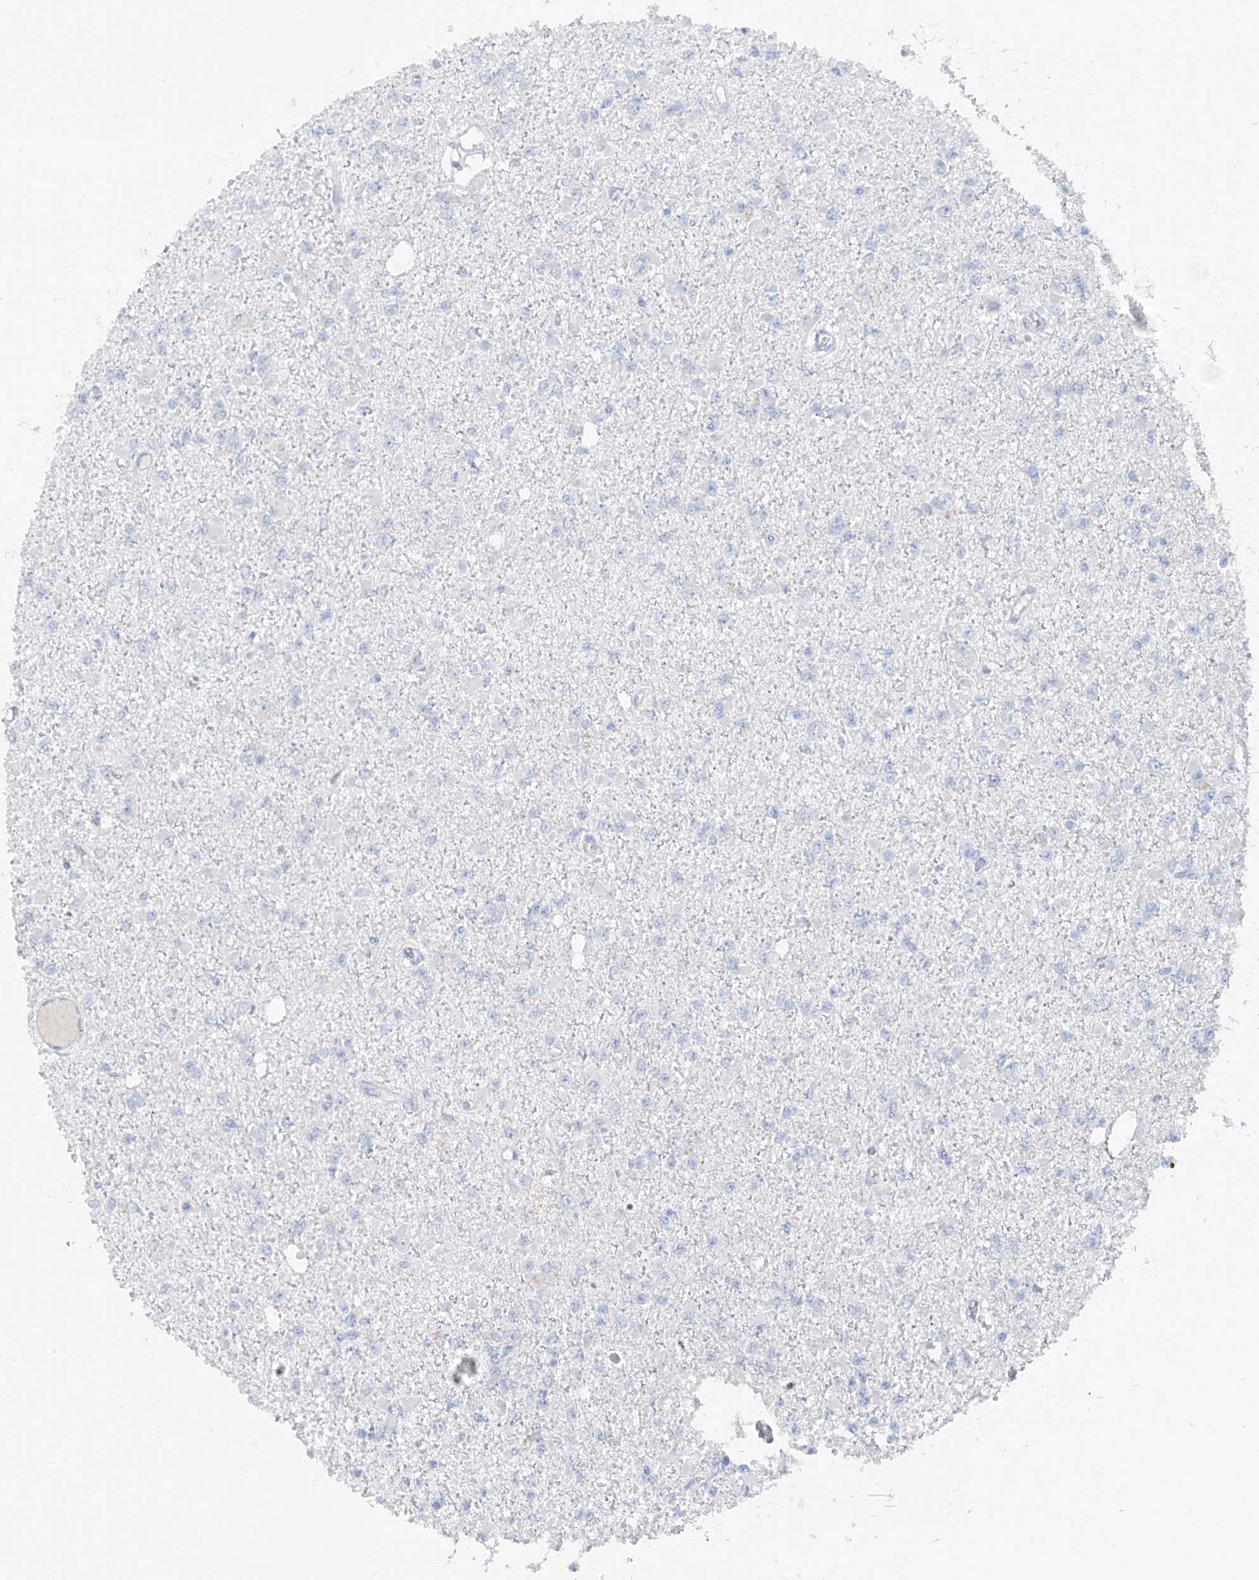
{"staining": {"intensity": "negative", "quantity": "none", "location": "none"}, "tissue": "glioma", "cell_type": "Tumor cells", "image_type": "cancer", "snomed": [{"axis": "morphology", "description": "Glioma, malignant, Low grade"}, {"axis": "topography", "description": "Brain"}], "caption": "IHC photomicrograph of neoplastic tissue: malignant low-grade glioma stained with DAB (3,3'-diaminobenzidine) displays no significant protein staining in tumor cells.", "gene": "TBX21", "patient": {"sex": "female", "age": 22}}